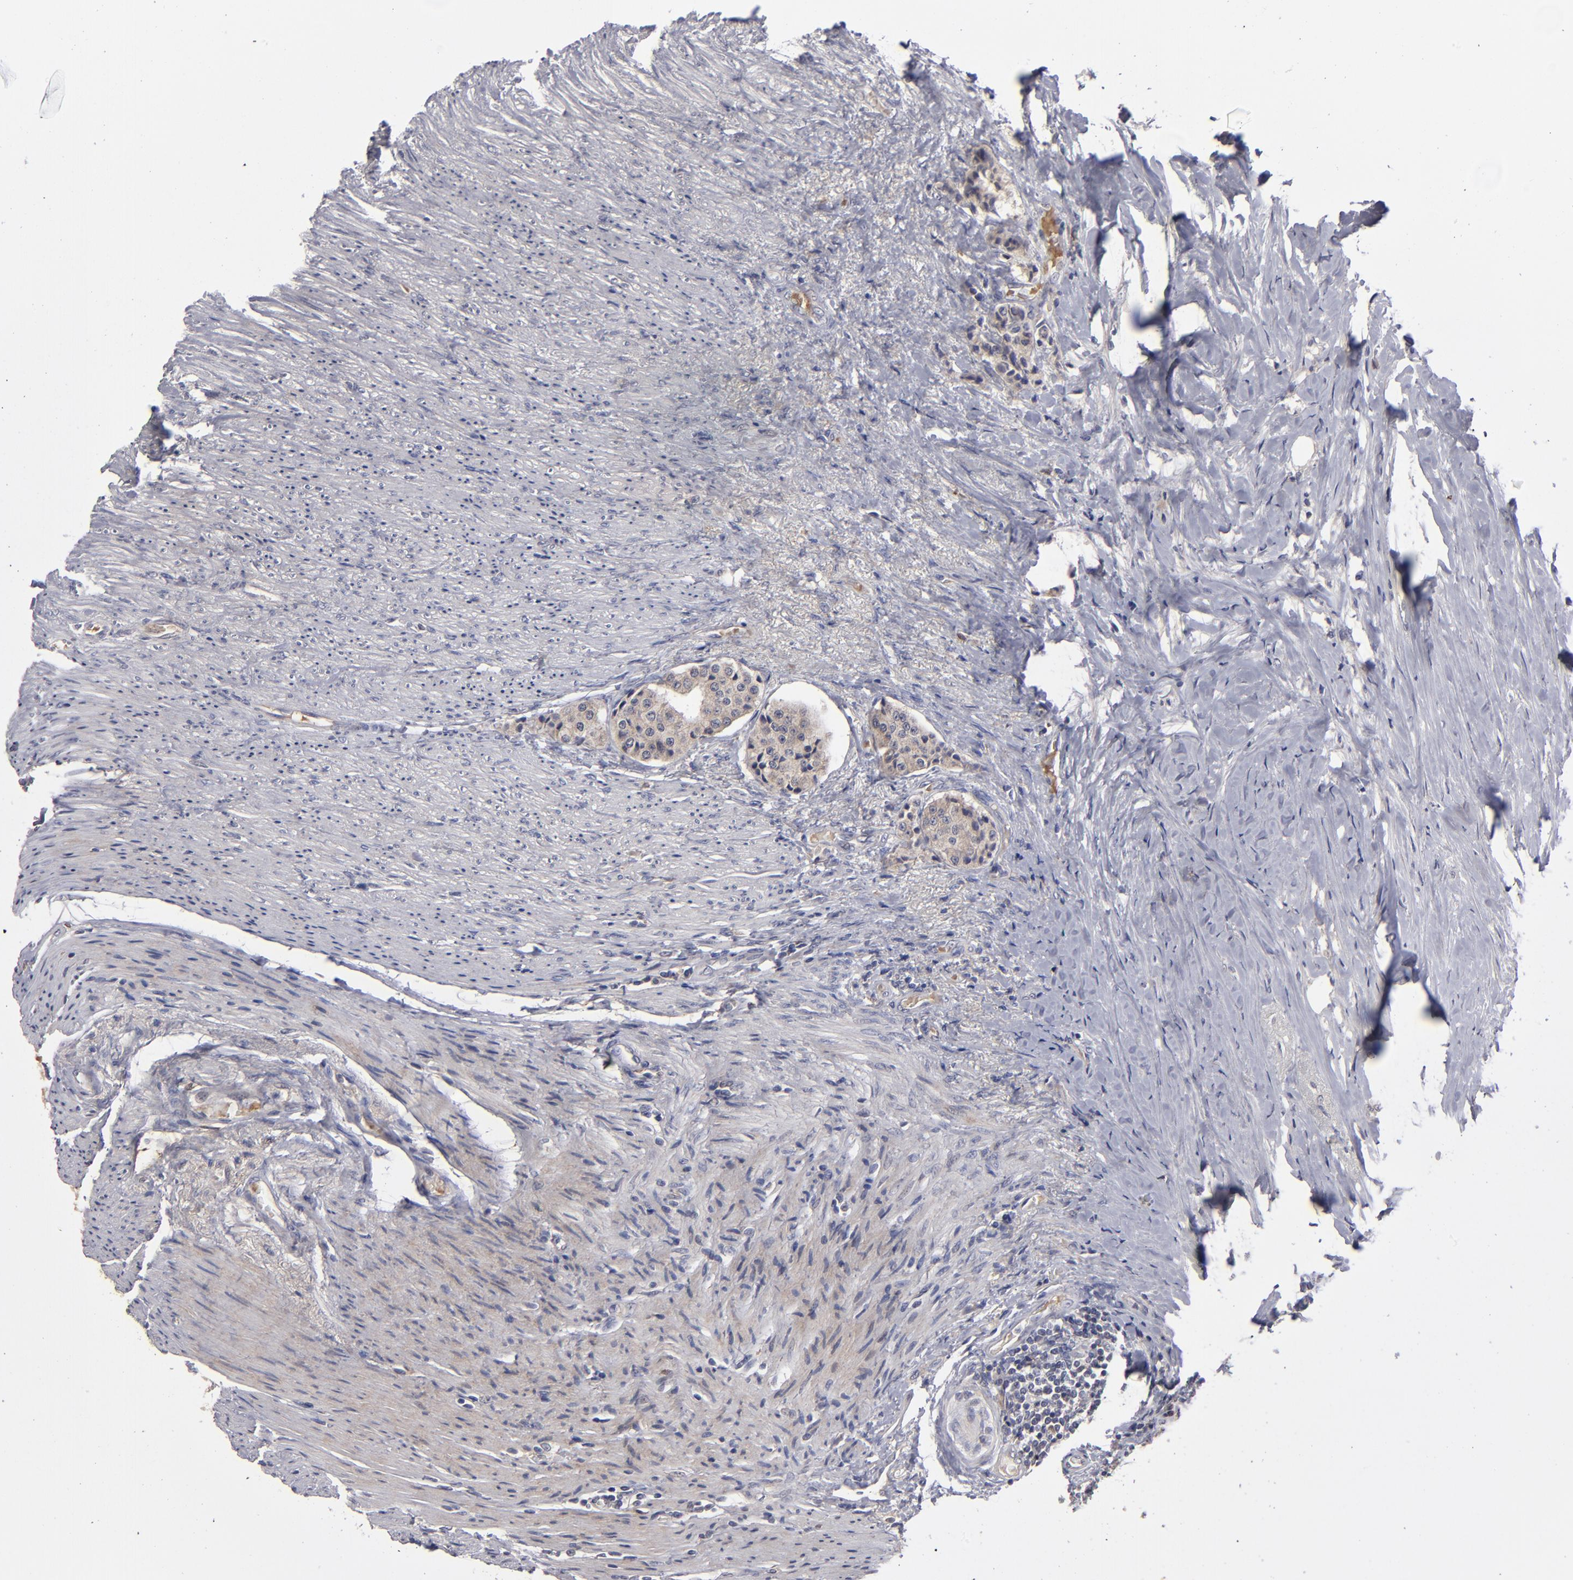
{"staining": {"intensity": "weak", "quantity": ">75%", "location": "cytoplasmic/membranous"}, "tissue": "carcinoid", "cell_type": "Tumor cells", "image_type": "cancer", "snomed": [{"axis": "morphology", "description": "Carcinoid, malignant, NOS"}, {"axis": "topography", "description": "Colon"}], "caption": "Protein staining demonstrates weak cytoplasmic/membranous staining in approximately >75% of tumor cells in malignant carcinoid.", "gene": "EXD2", "patient": {"sex": "female", "age": 61}}